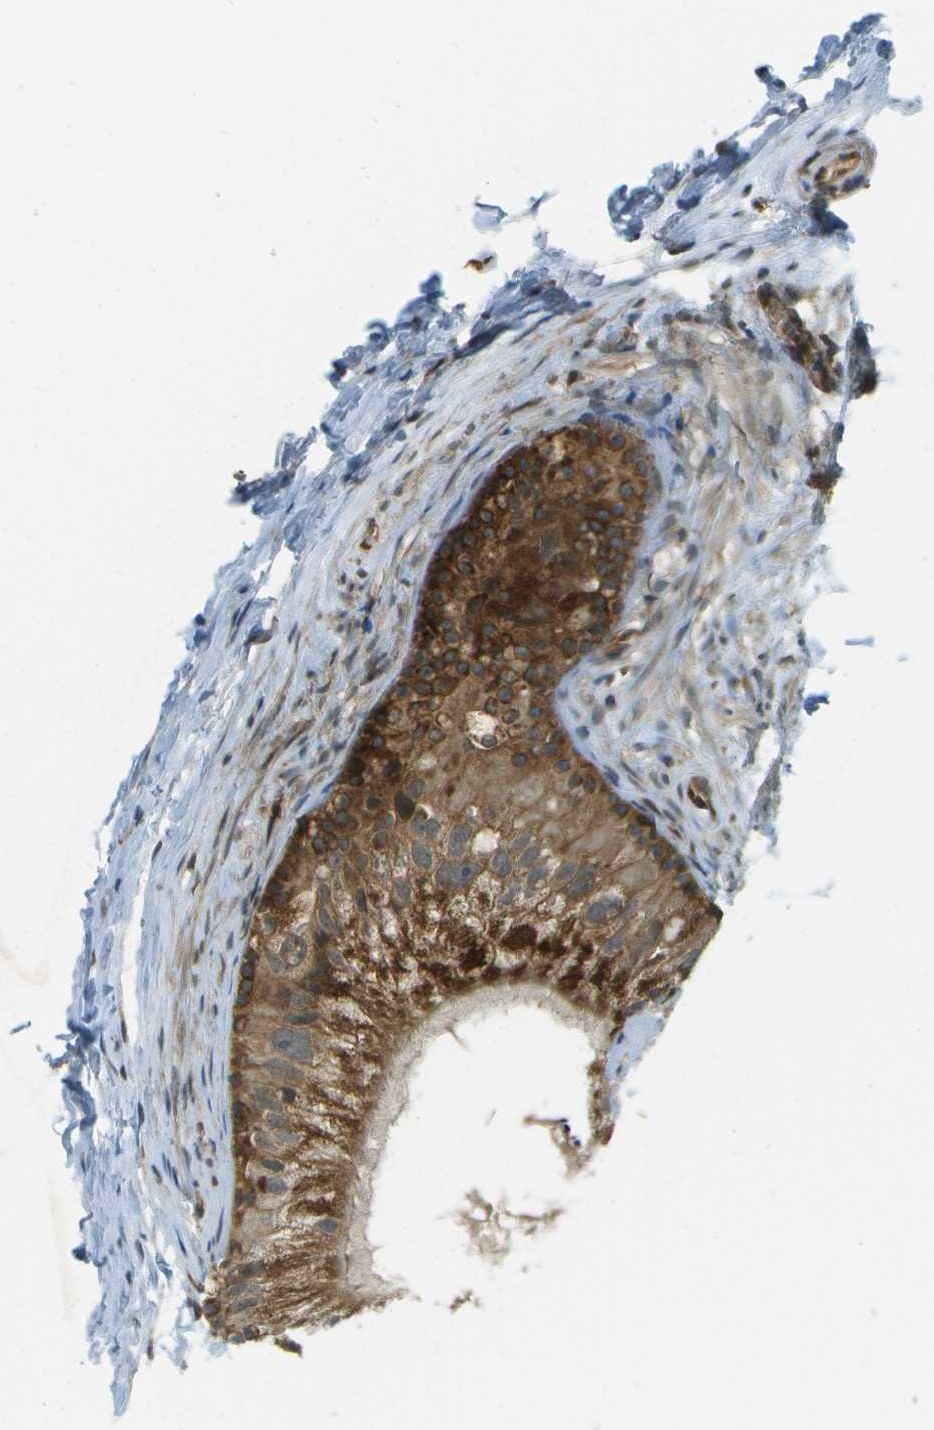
{"staining": {"intensity": "moderate", "quantity": ">75%", "location": "cytoplasmic/membranous"}, "tissue": "epididymis", "cell_type": "Glandular cells", "image_type": "normal", "snomed": [{"axis": "morphology", "description": "Normal tissue, NOS"}, {"axis": "topography", "description": "Epididymis"}], "caption": "Benign epididymis displays moderate cytoplasmic/membranous staining in approximately >75% of glandular cells.", "gene": "TMTC1", "patient": {"sex": "male", "age": 56}}